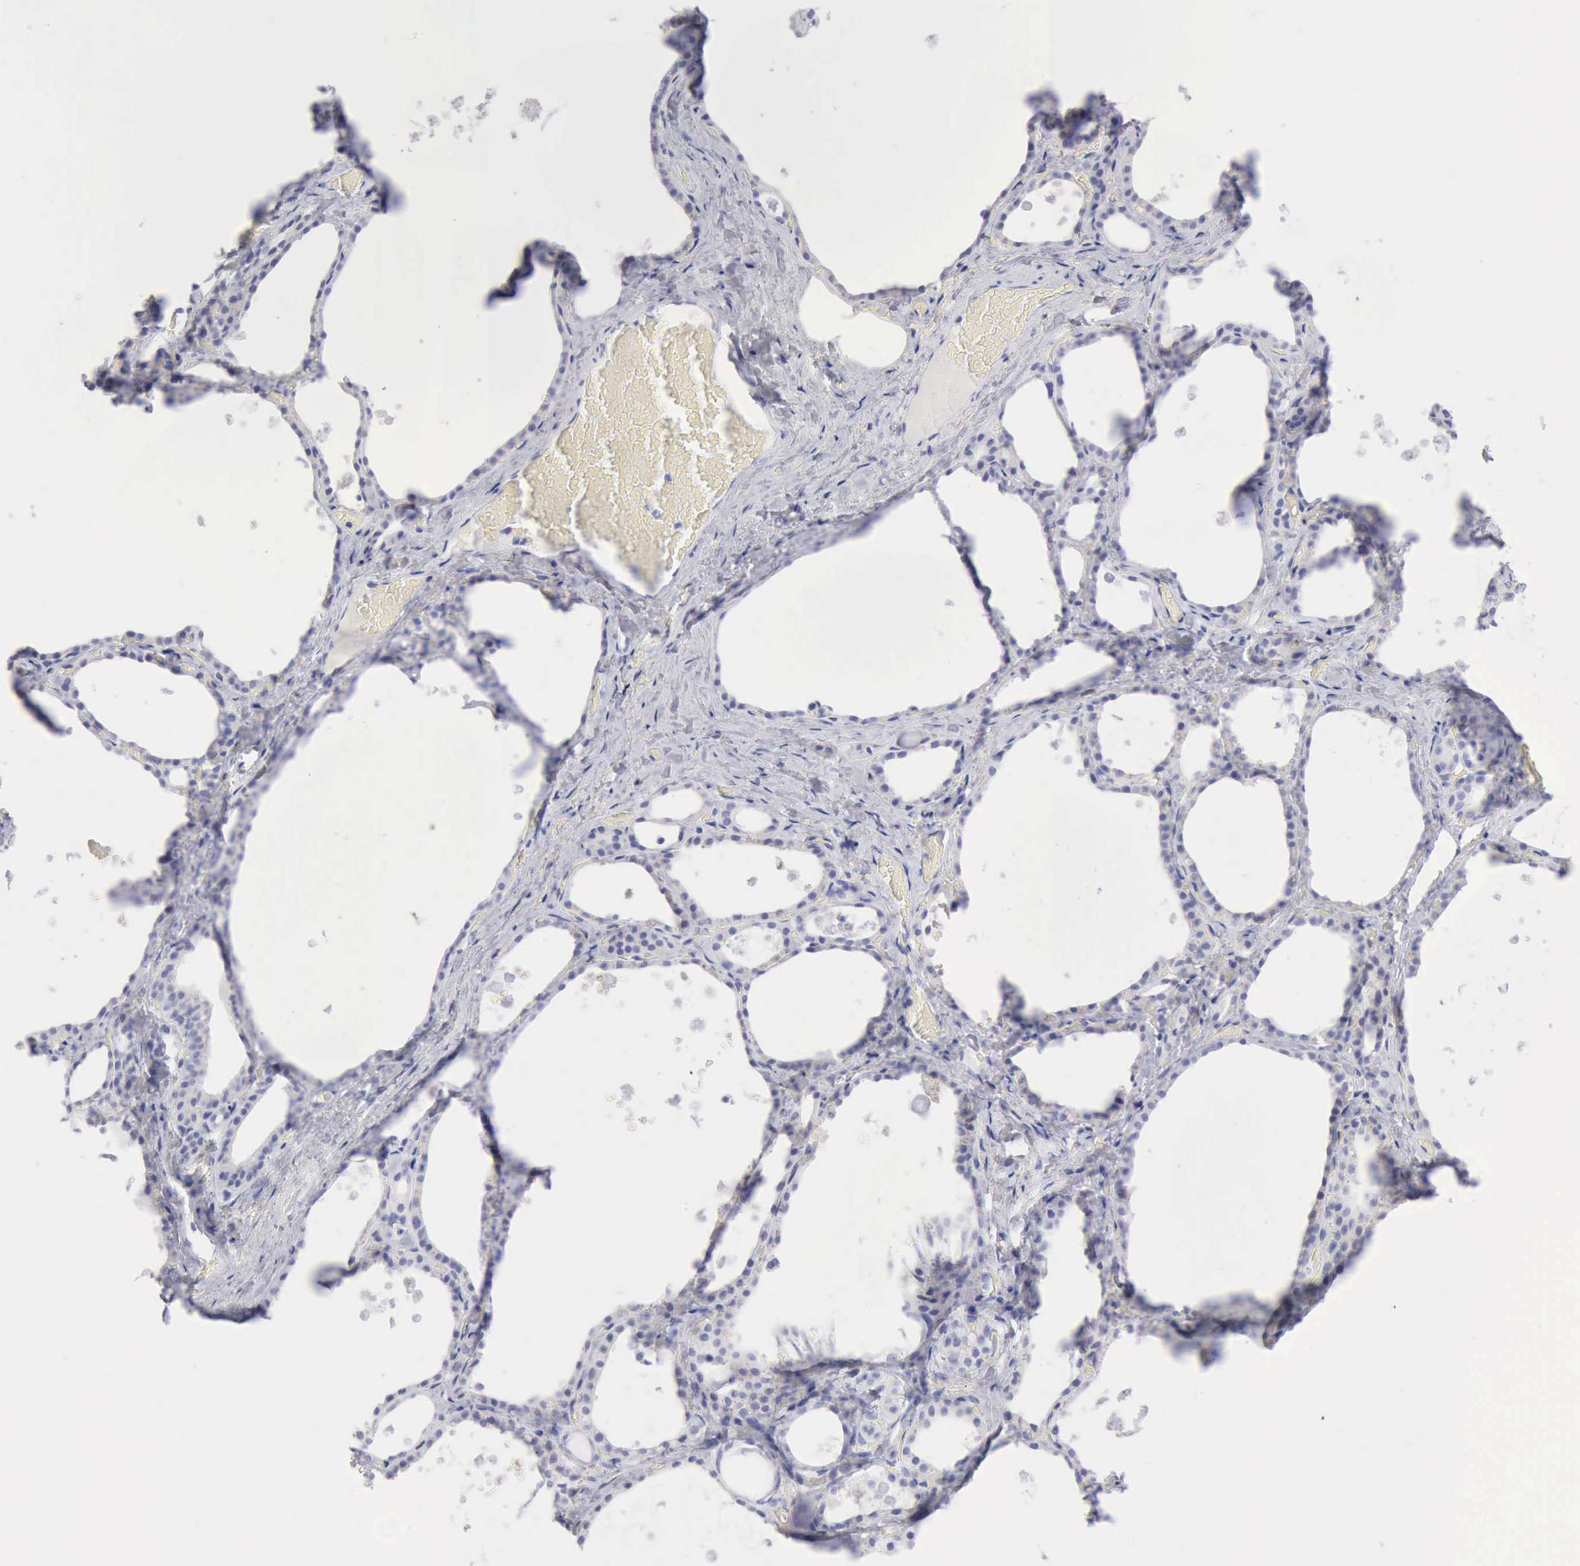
{"staining": {"intensity": "weak", "quantity": "<25%", "location": "cytoplasmic/membranous"}, "tissue": "thyroid gland", "cell_type": "Glandular cells", "image_type": "normal", "snomed": [{"axis": "morphology", "description": "Normal tissue, NOS"}, {"axis": "topography", "description": "Thyroid gland"}], "caption": "Protein analysis of benign thyroid gland shows no significant positivity in glandular cells.", "gene": "ANGEL1", "patient": {"sex": "male", "age": 61}}